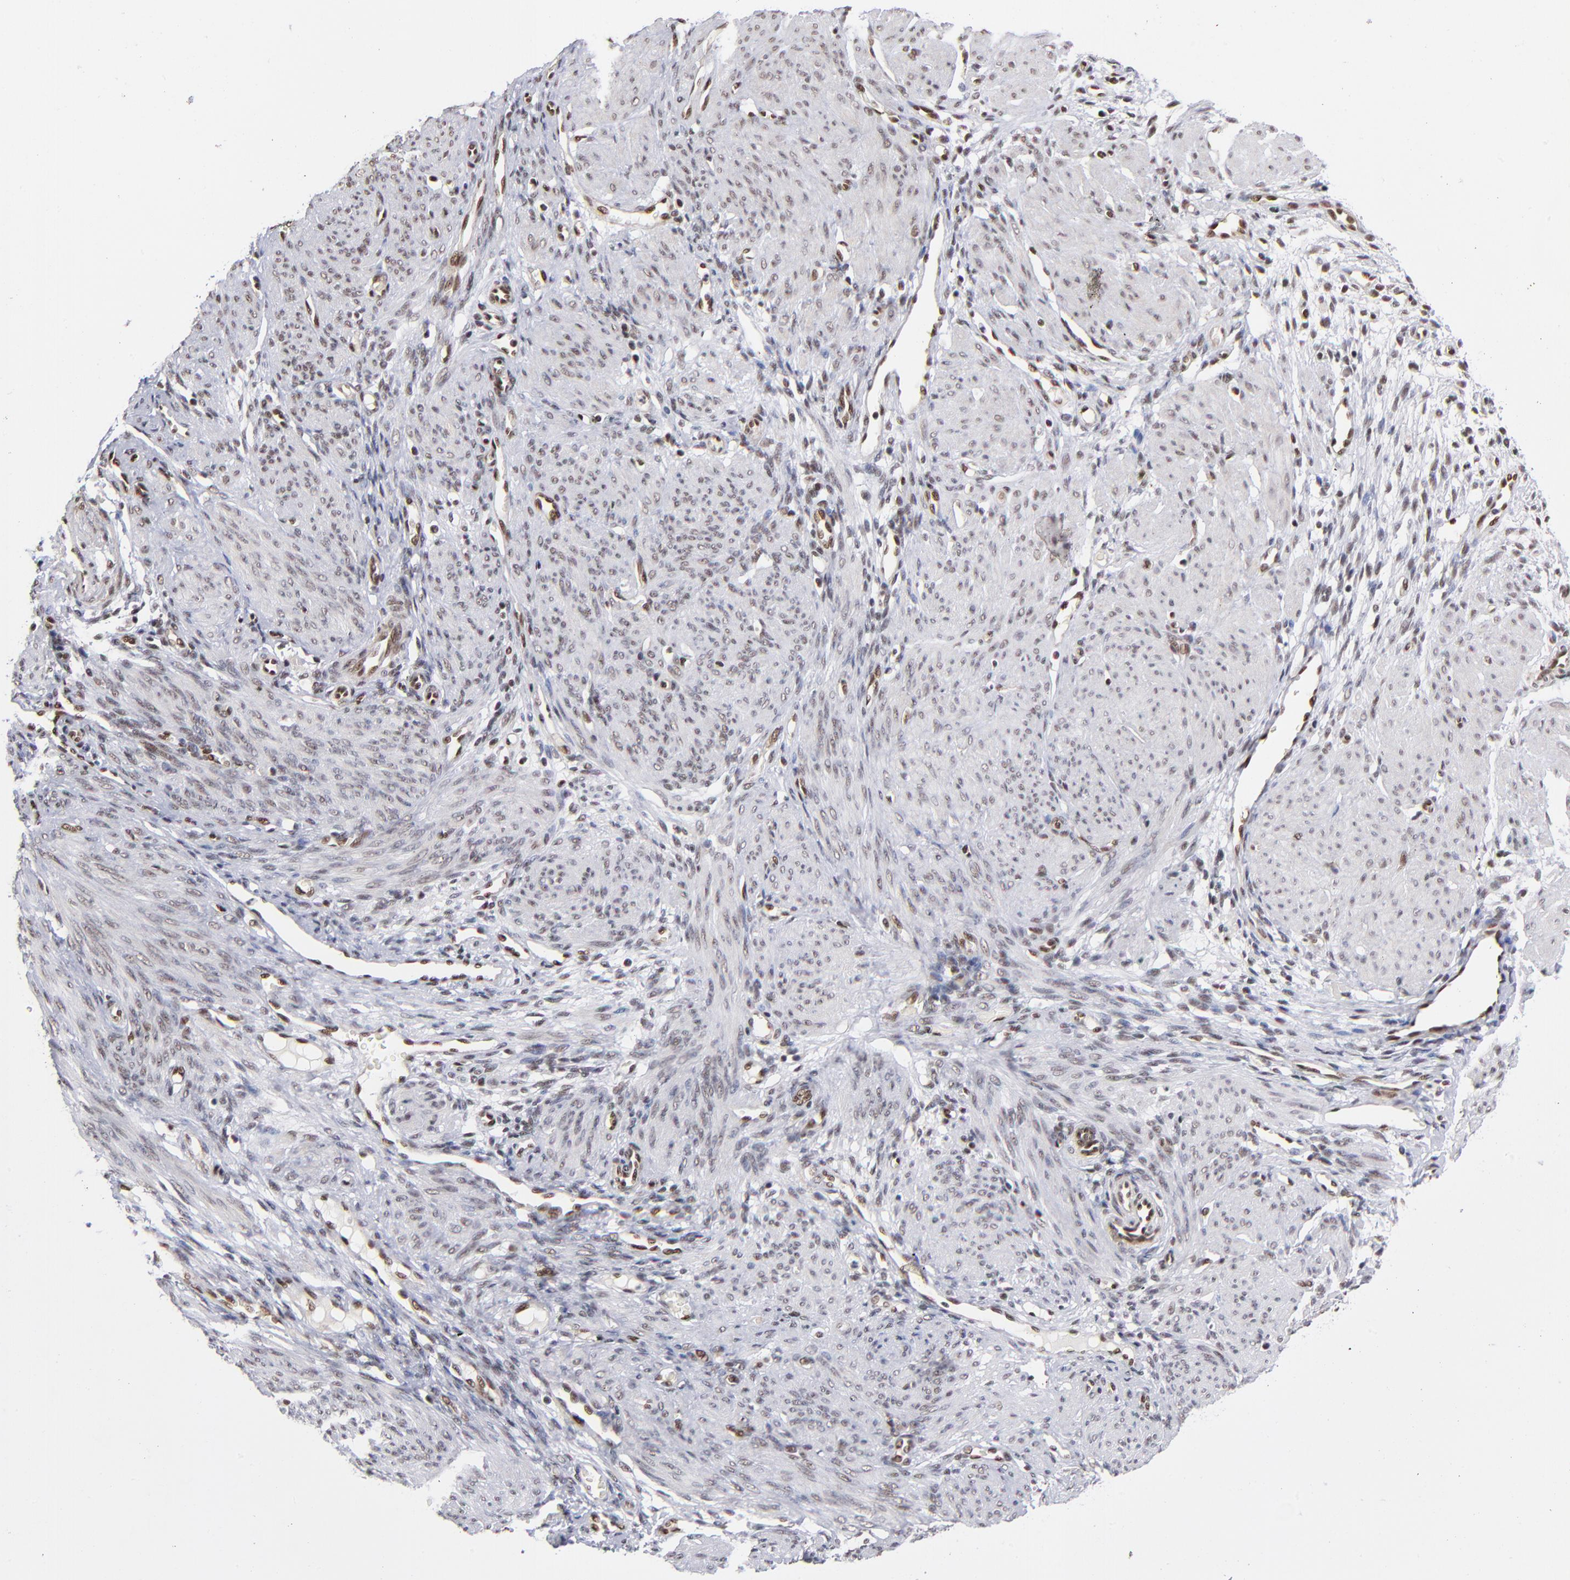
{"staining": {"intensity": "weak", "quantity": "<25%", "location": "nuclear"}, "tissue": "endometrium", "cell_type": "Cells in endometrial stroma", "image_type": "normal", "snomed": [{"axis": "morphology", "description": "Normal tissue, NOS"}, {"axis": "topography", "description": "Endometrium"}], "caption": "An image of human endometrium is negative for staining in cells in endometrial stroma. (Stains: DAB (3,3'-diaminobenzidine) immunohistochemistry (IHC) with hematoxylin counter stain, Microscopy: brightfield microscopy at high magnification).", "gene": "GABPA", "patient": {"sex": "female", "age": 72}}